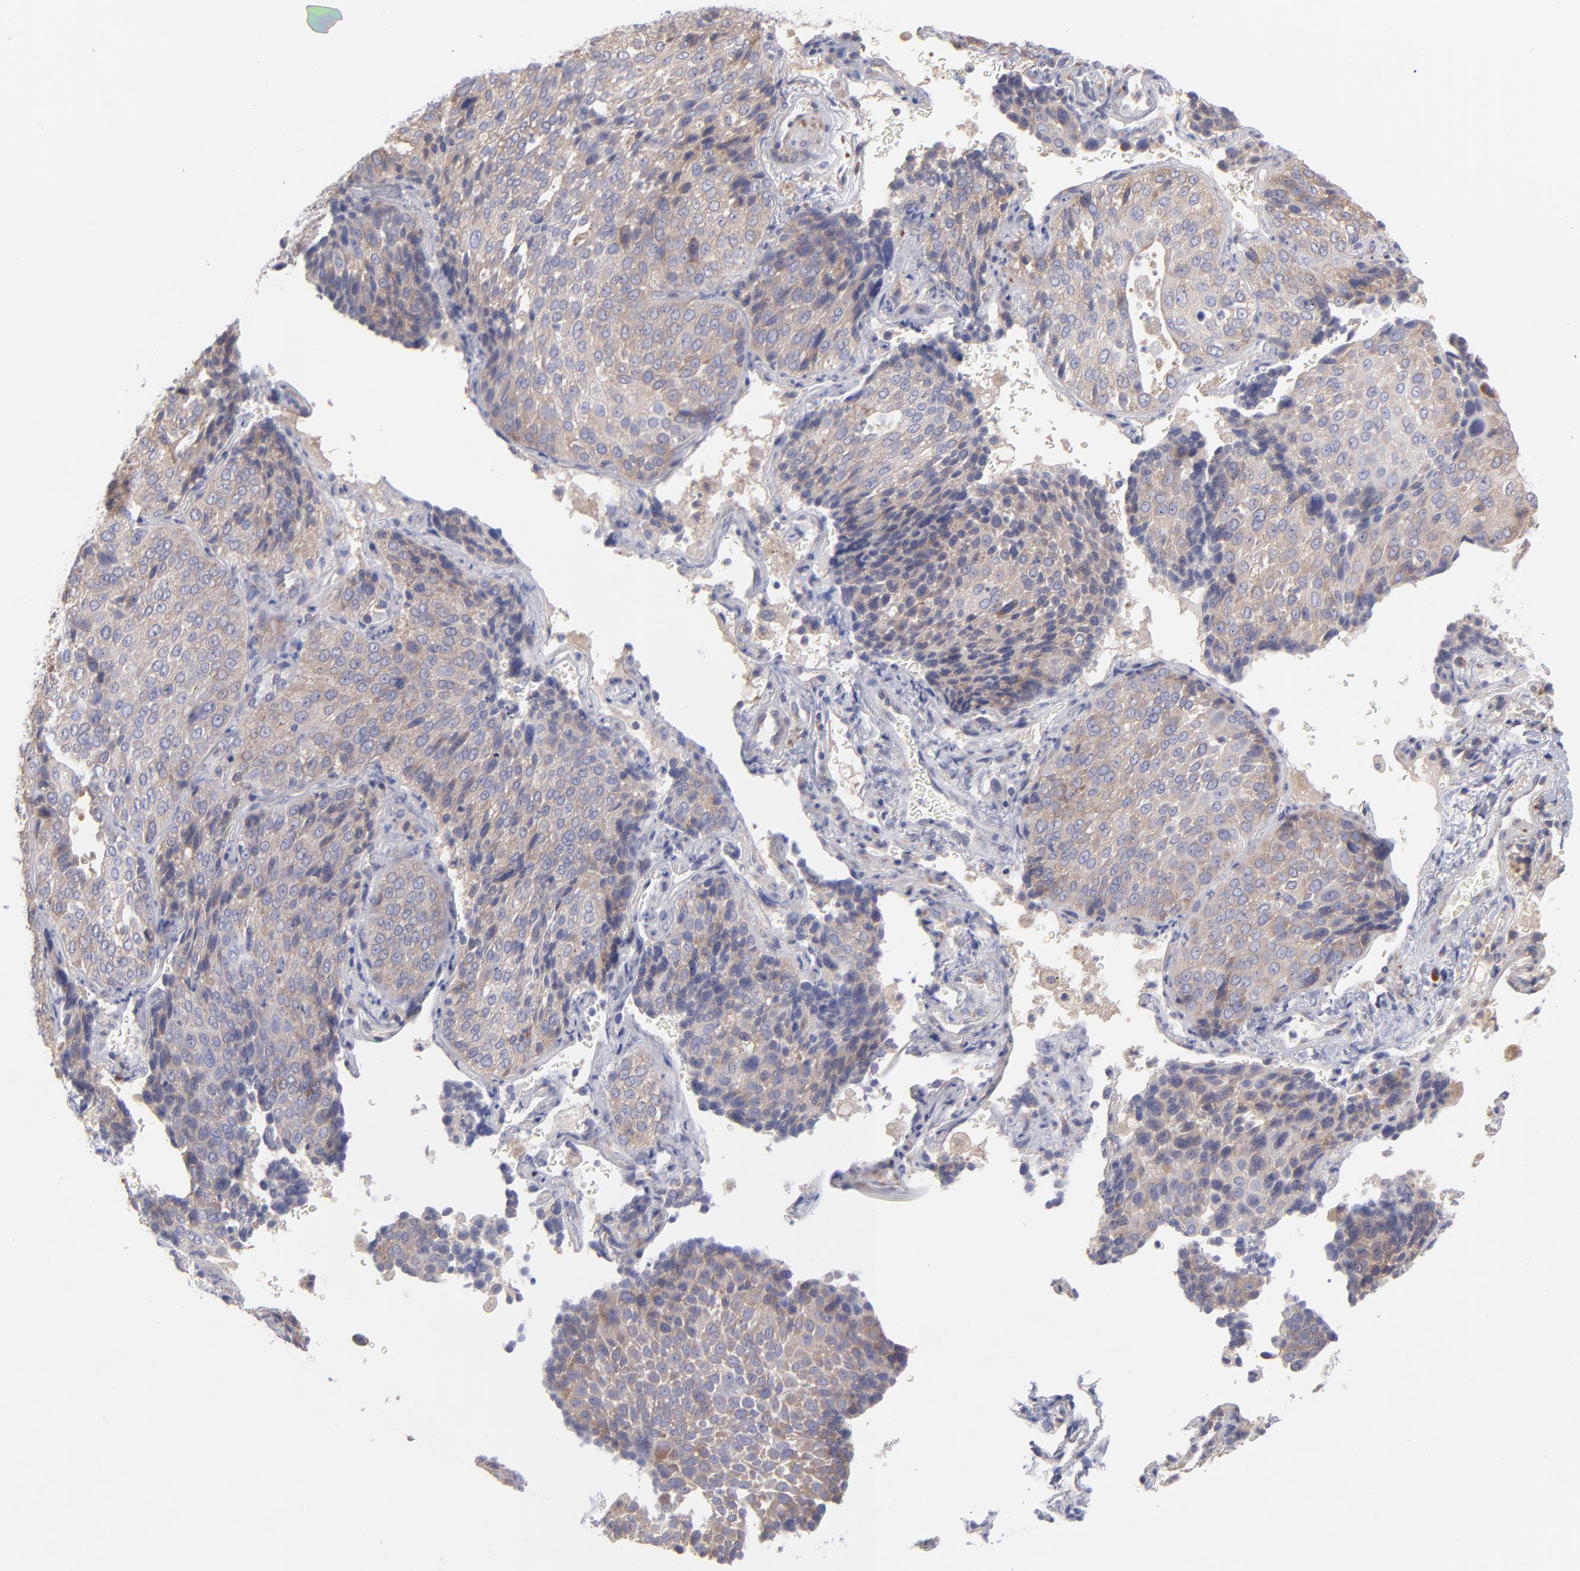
{"staining": {"intensity": "negative", "quantity": "none", "location": "none"}, "tissue": "lung cancer", "cell_type": "Tumor cells", "image_type": "cancer", "snomed": [{"axis": "morphology", "description": "Squamous cell carcinoma, NOS"}, {"axis": "topography", "description": "Lung"}], "caption": "An image of lung cancer (squamous cell carcinoma) stained for a protein shows no brown staining in tumor cells.", "gene": "RPLP0", "patient": {"sex": "male", "age": 54}}